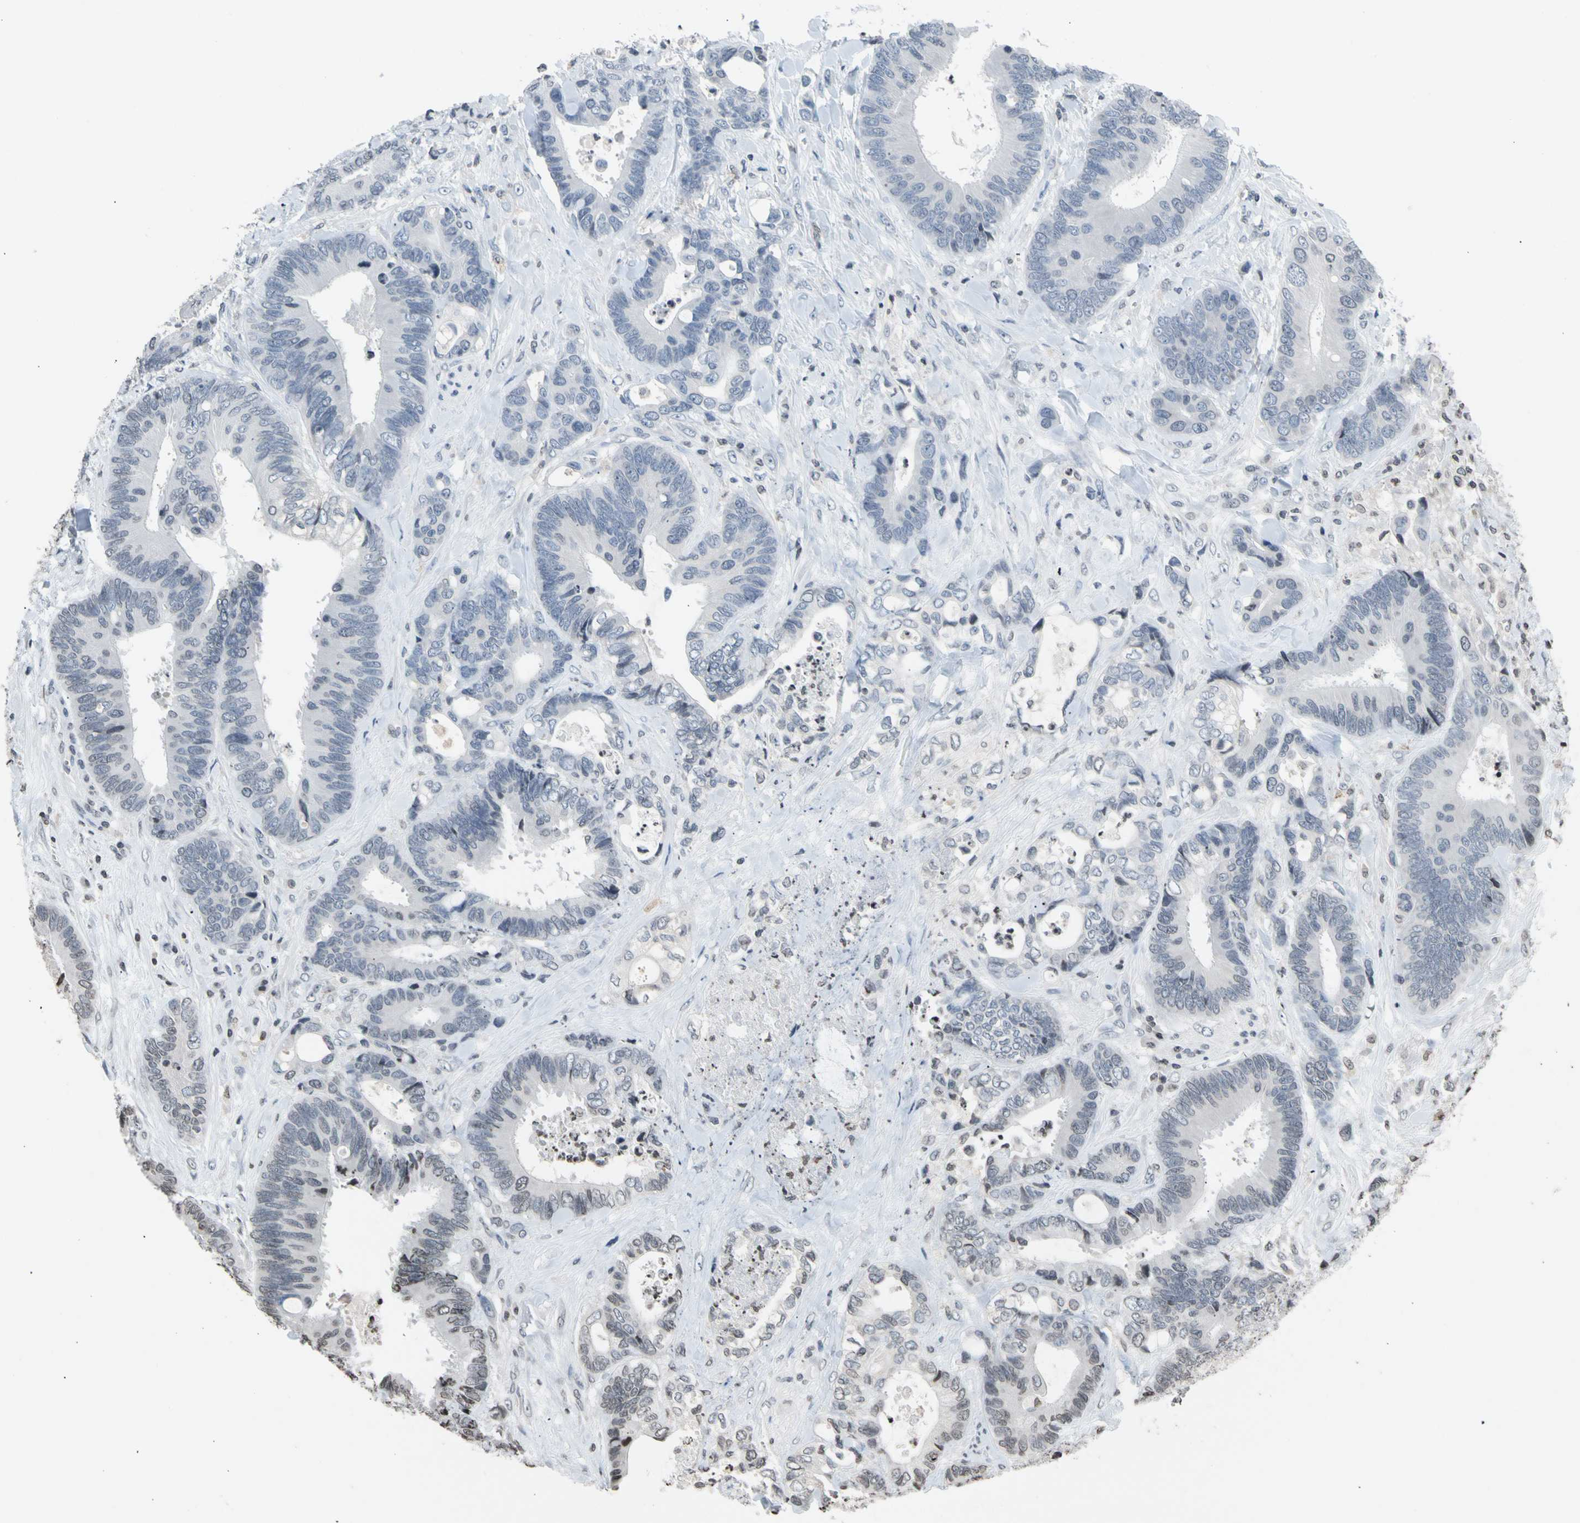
{"staining": {"intensity": "negative", "quantity": "none", "location": "none"}, "tissue": "colorectal cancer", "cell_type": "Tumor cells", "image_type": "cancer", "snomed": [{"axis": "morphology", "description": "Adenocarcinoma, NOS"}, {"axis": "topography", "description": "Rectum"}], "caption": "This is an immunohistochemistry (IHC) histopathology image of human adenocarcinoma (colorectal). There is no staining in tumor cells.", "gene": "GPX4", "patient": {"sex": "male", "age": 55}}